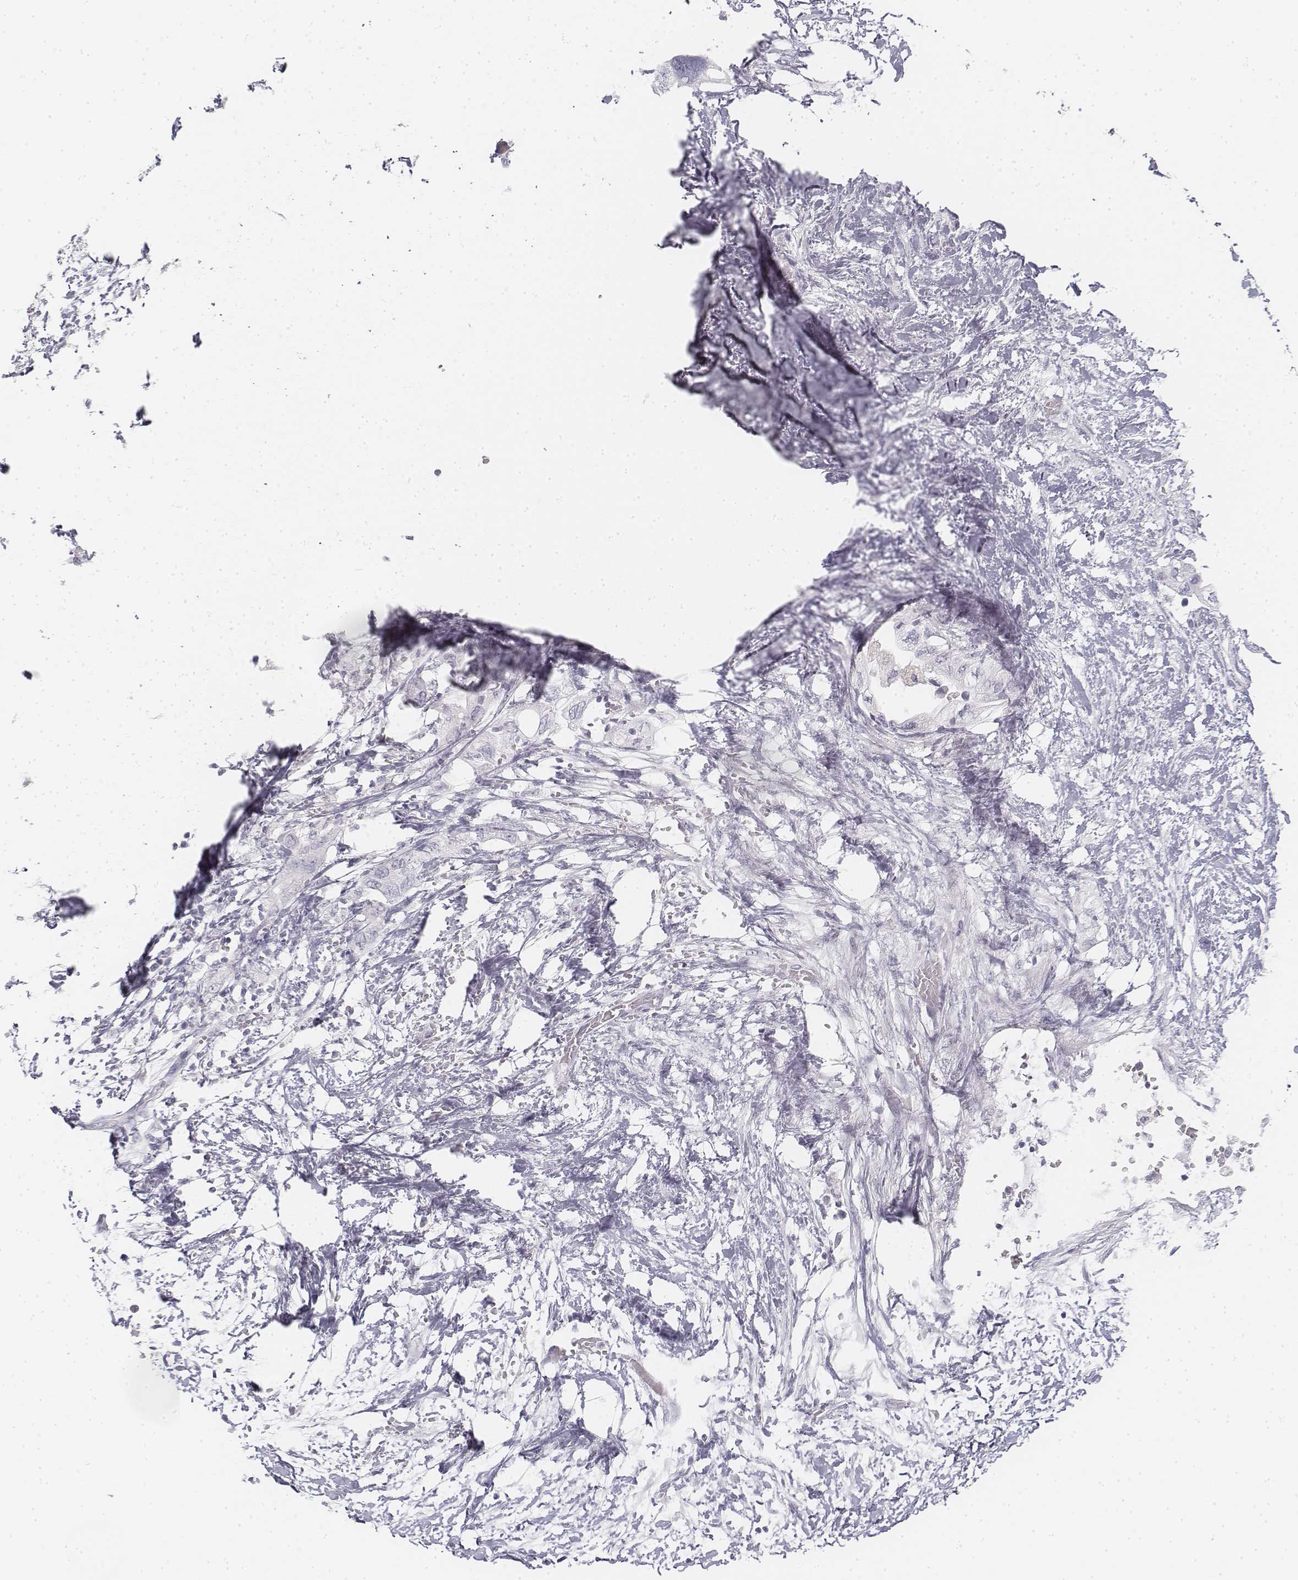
{"staining": {"intensity": "negative", "quantity": "none", "location": "none"}, "tissue": "pancreatic cancer", "cell_type": "Tumor cells", "image_type": "cancer", "snomed": [{"axis": "morphology", "description": "Adenocarcinoma, NOS"}, {"axis": "topography", "description": "Pancreas"}], "caption": "Photomicrograph shows no significant protein positivity in tumor cells of pancreatic cancer (adenocarcinoma).", "gene": "KRT25", "patient": {"sex": "female", "age": 72}}